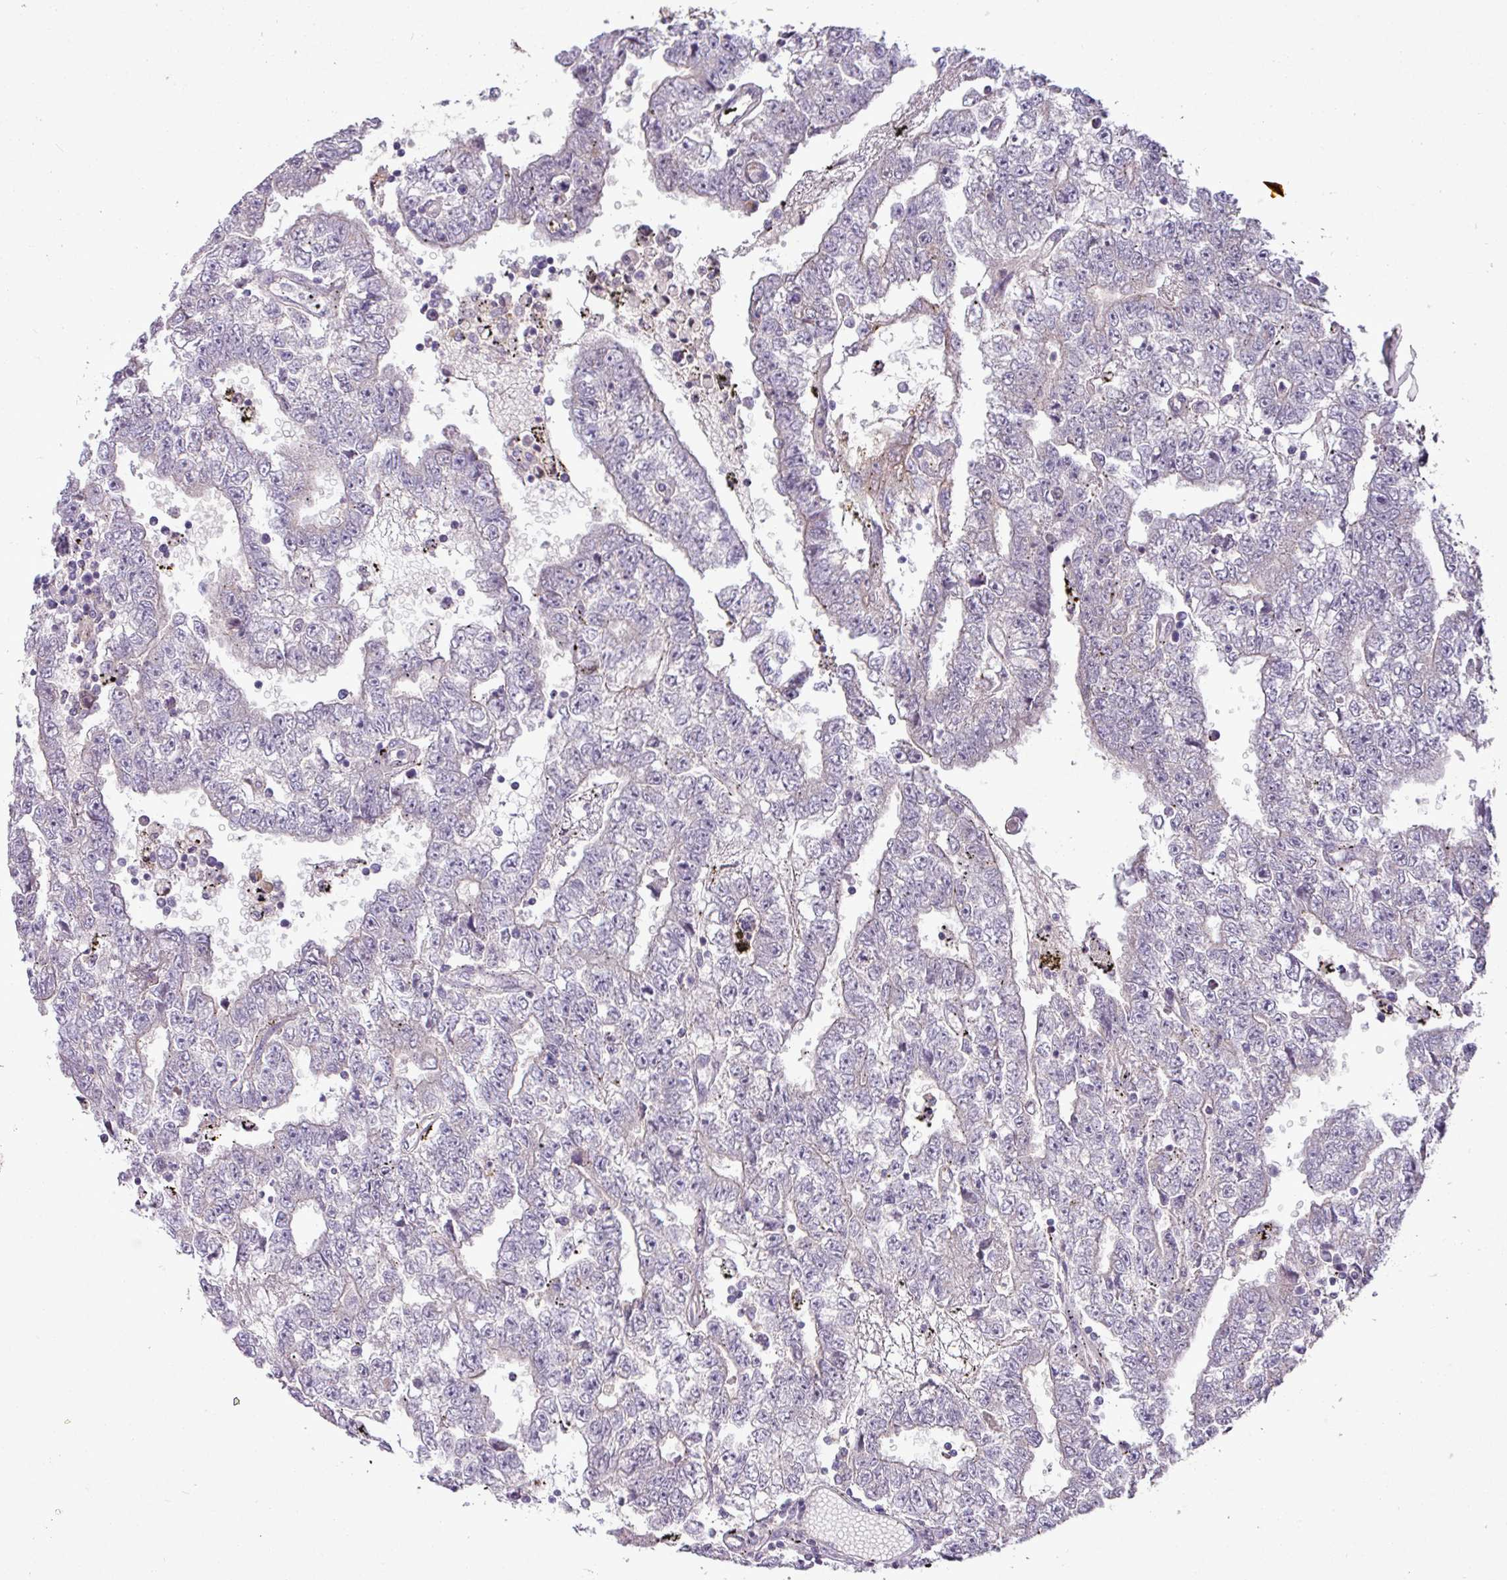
{"staining": {"intensity": "negative", "quantity": "none", "location": "none"}, "tissue": "testis cancer", "cell_type": "Tumor cells", "image_type": "cancer", "snomed": [{"axis": "morphology", "description": "Carcinoma, Embryonal, NOS"}, {"axis": "topography", "description": "Testis"}], "caption": "Immunohistochemistry micrograph of neoplastic tissue: testis cancer (embryonal carcinoma) stained with DAB (3,3'-diaminobenzidine) displays no significant protein expression in tumor cells.", "gene": "APOM", "patient": {"sex": "male", "age": 25}}